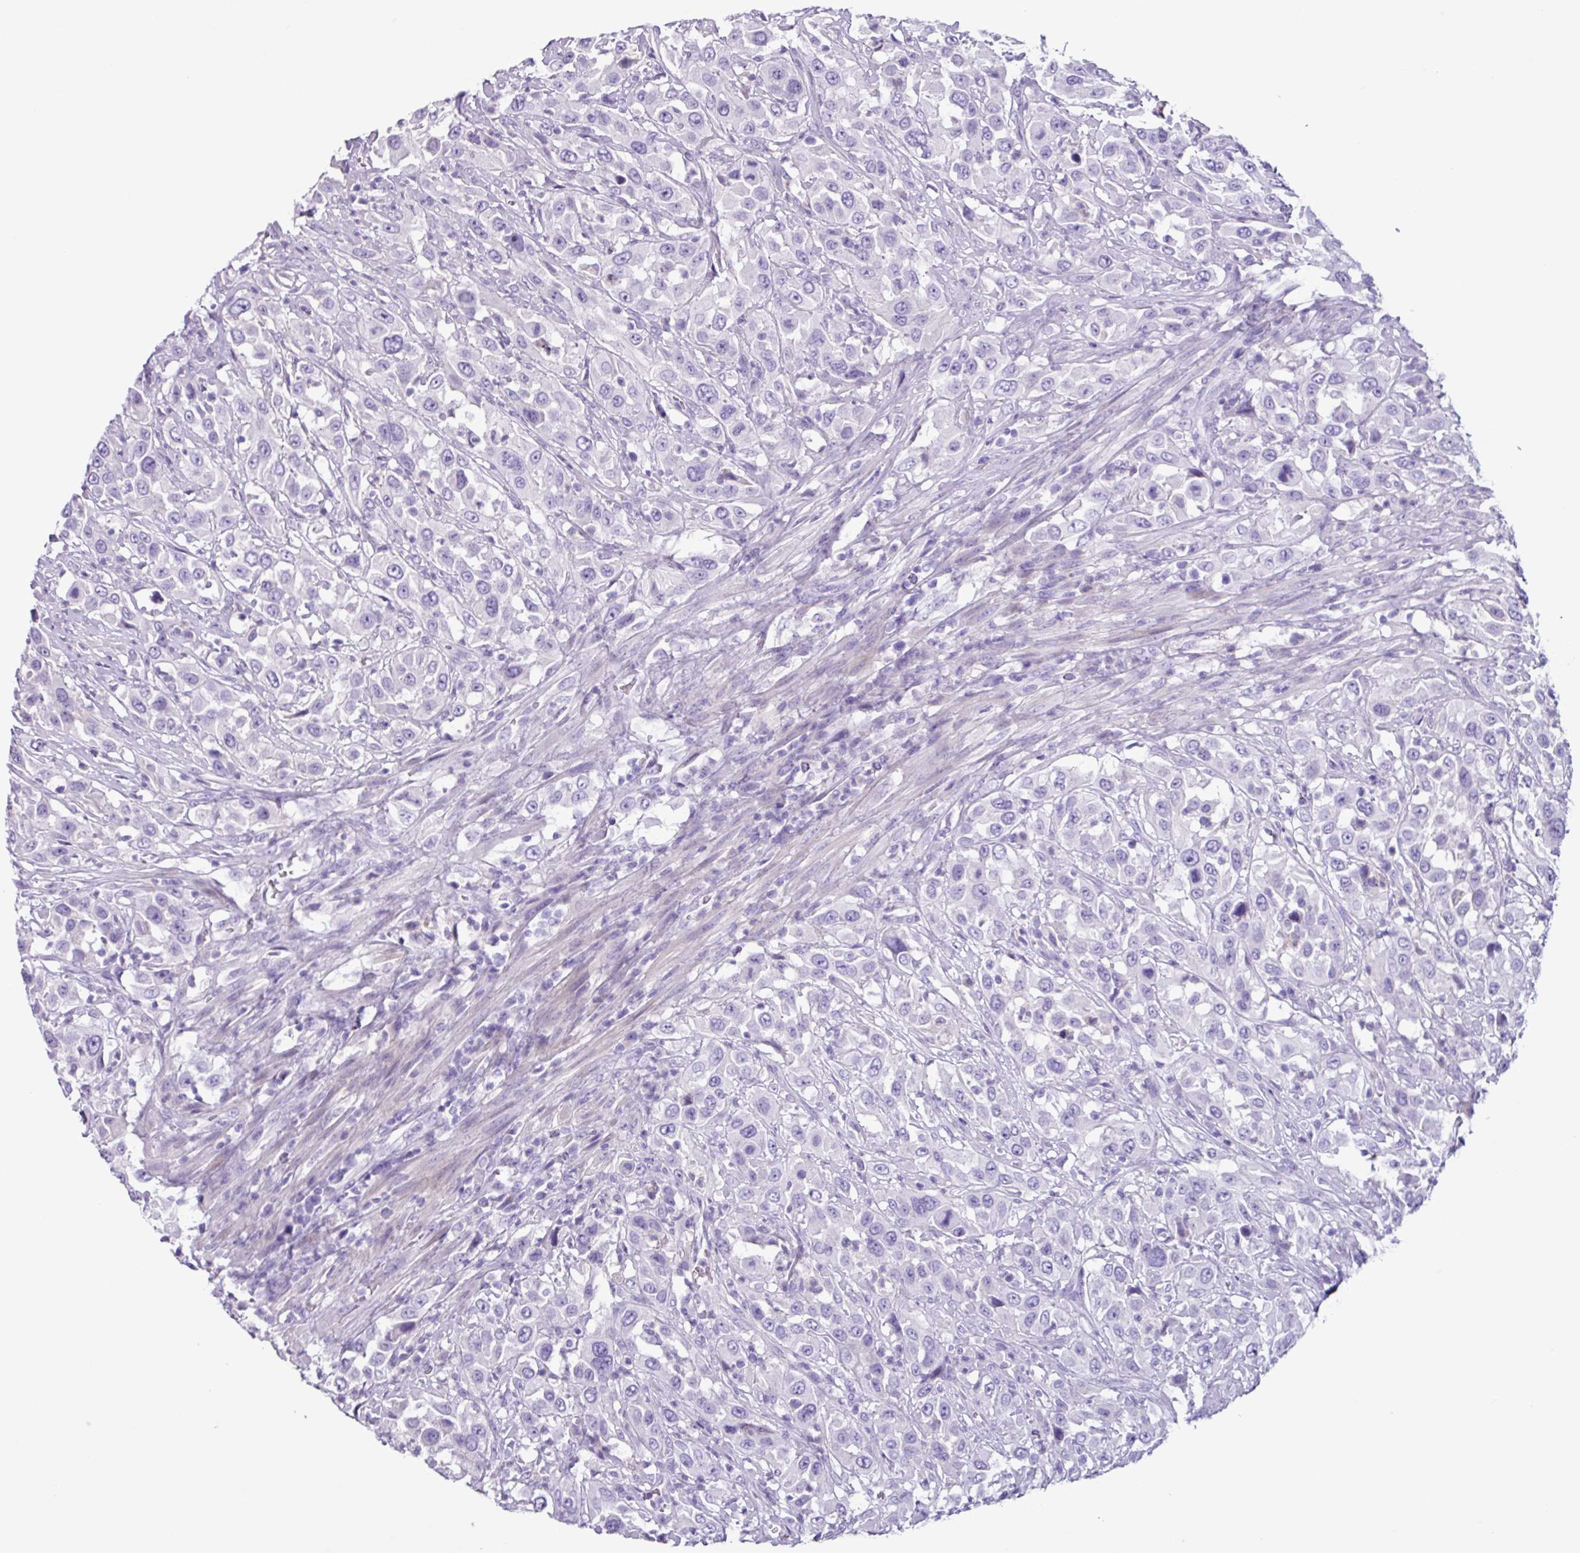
{"staining": {"intensity": "negative", "quantity": "none", "location": "none"}, "tissue": "urothelial cancer", "cell_type": "Tumor cells", "image_type": "cancer", "snomed": [{"axis": "morphology", "description": "Urothelial carcinoma, High grade"}, {"axis": "topography", "description": "Urinary bladder"}], "caption": "DAB (3,3'-diaminobenzidine) immunohistochemical staining of urothelial cancer shows no significant positivity in tumor cells.", "gene": "CYSTM1", "patient": {"sex": "male", "age": 61}}